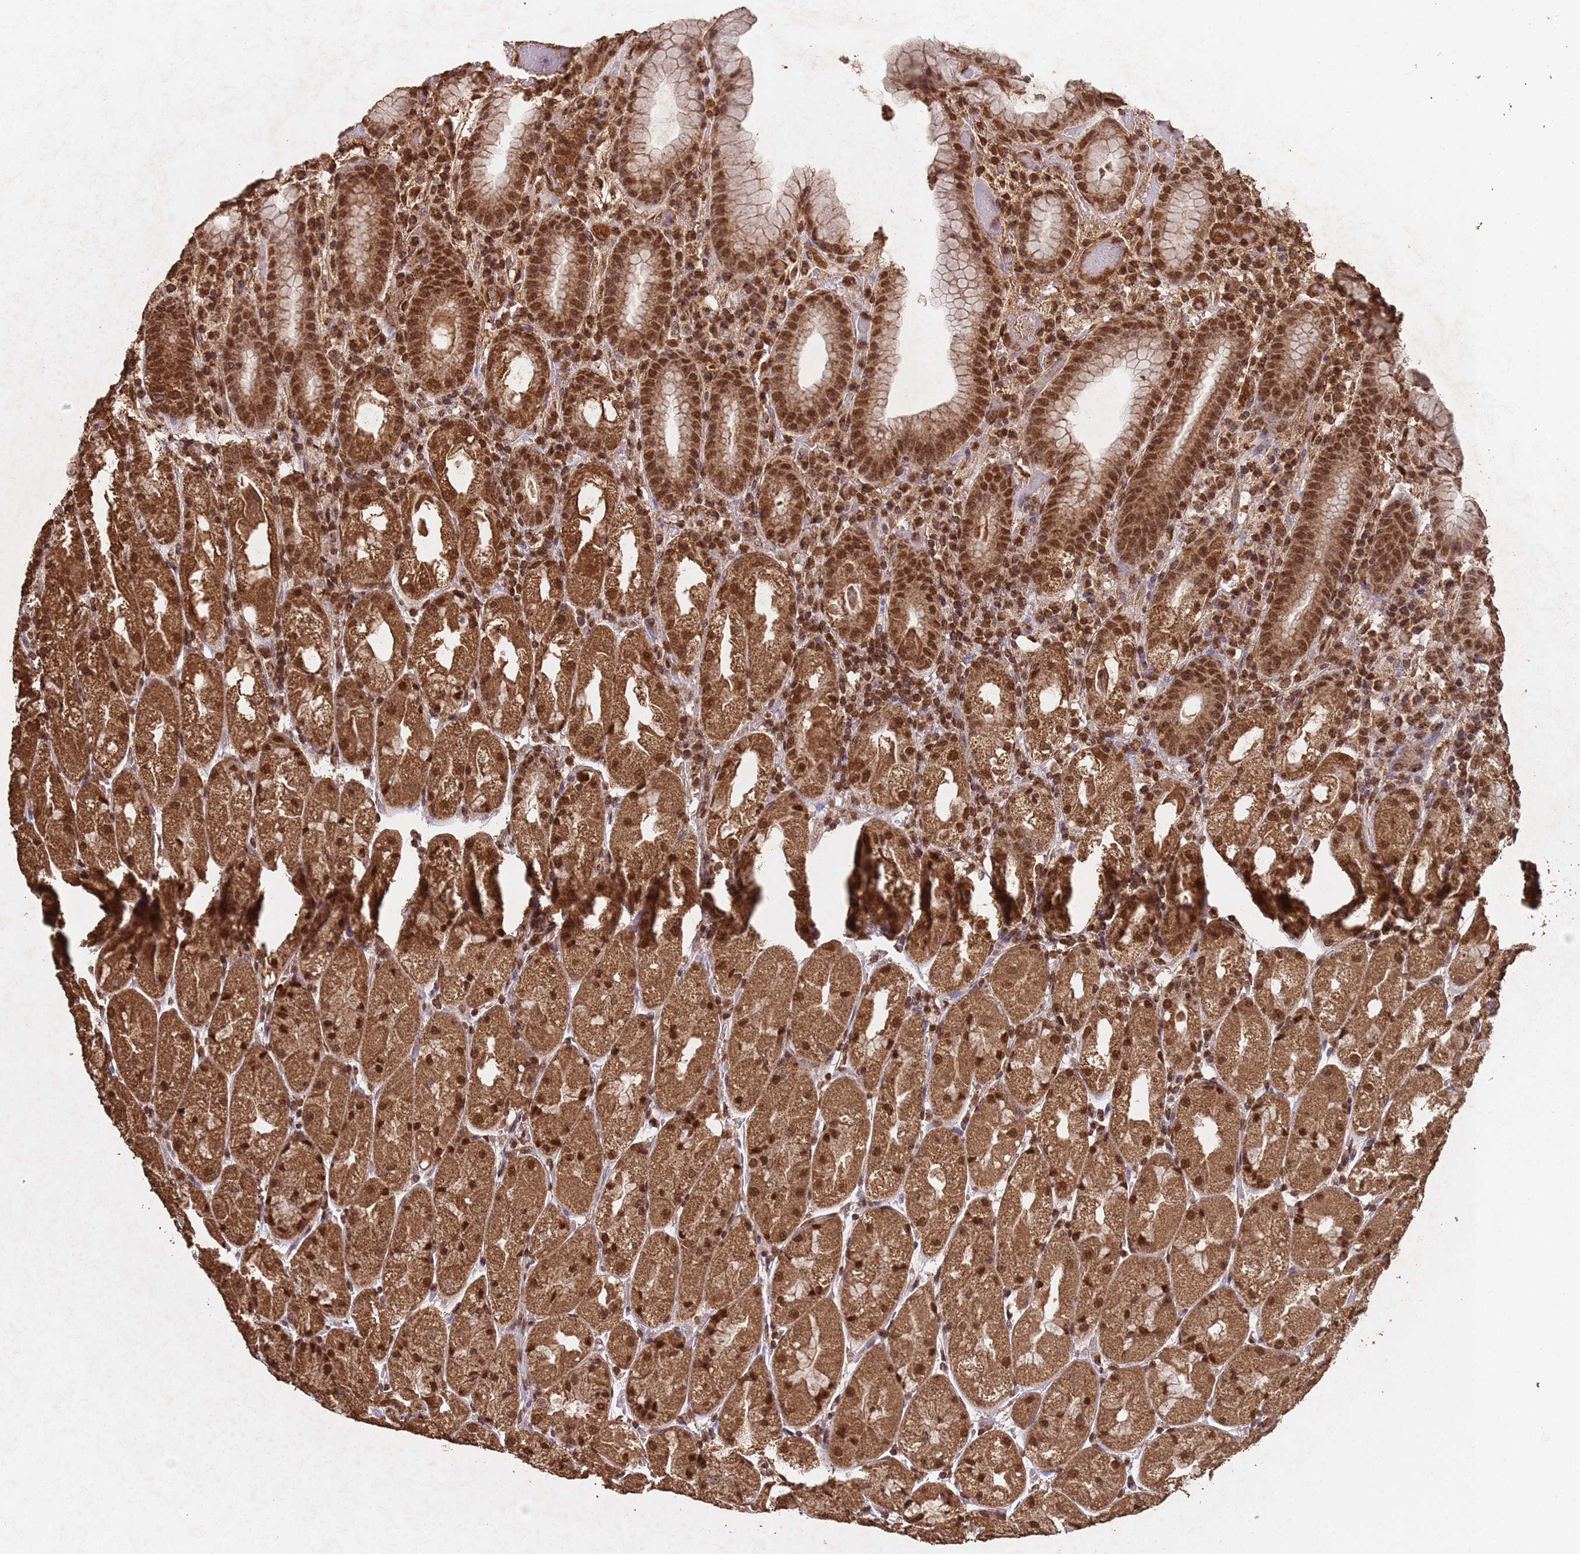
{"staining": {"intensity": "strong", "quantity": ">75%", "location": "cytoplasmic/membranous,nuclear"}, "tissue": "stomach", "cell_type": "Glandular cells", "image_type": "normal", "snomed": [{"axis": "morphology", "description": "Normal tissue, NOS"}, {"axis": "topography", "description": "Stomach, upper"}], "caption": "Stomach stained with immunohistochemistry (IHC) shows strong cytoplasmic/membranous,nuclear staining in about >75% of glandular cells.", "gene": "HDAC10", "patient": {"sex": "male", "age": 52}}